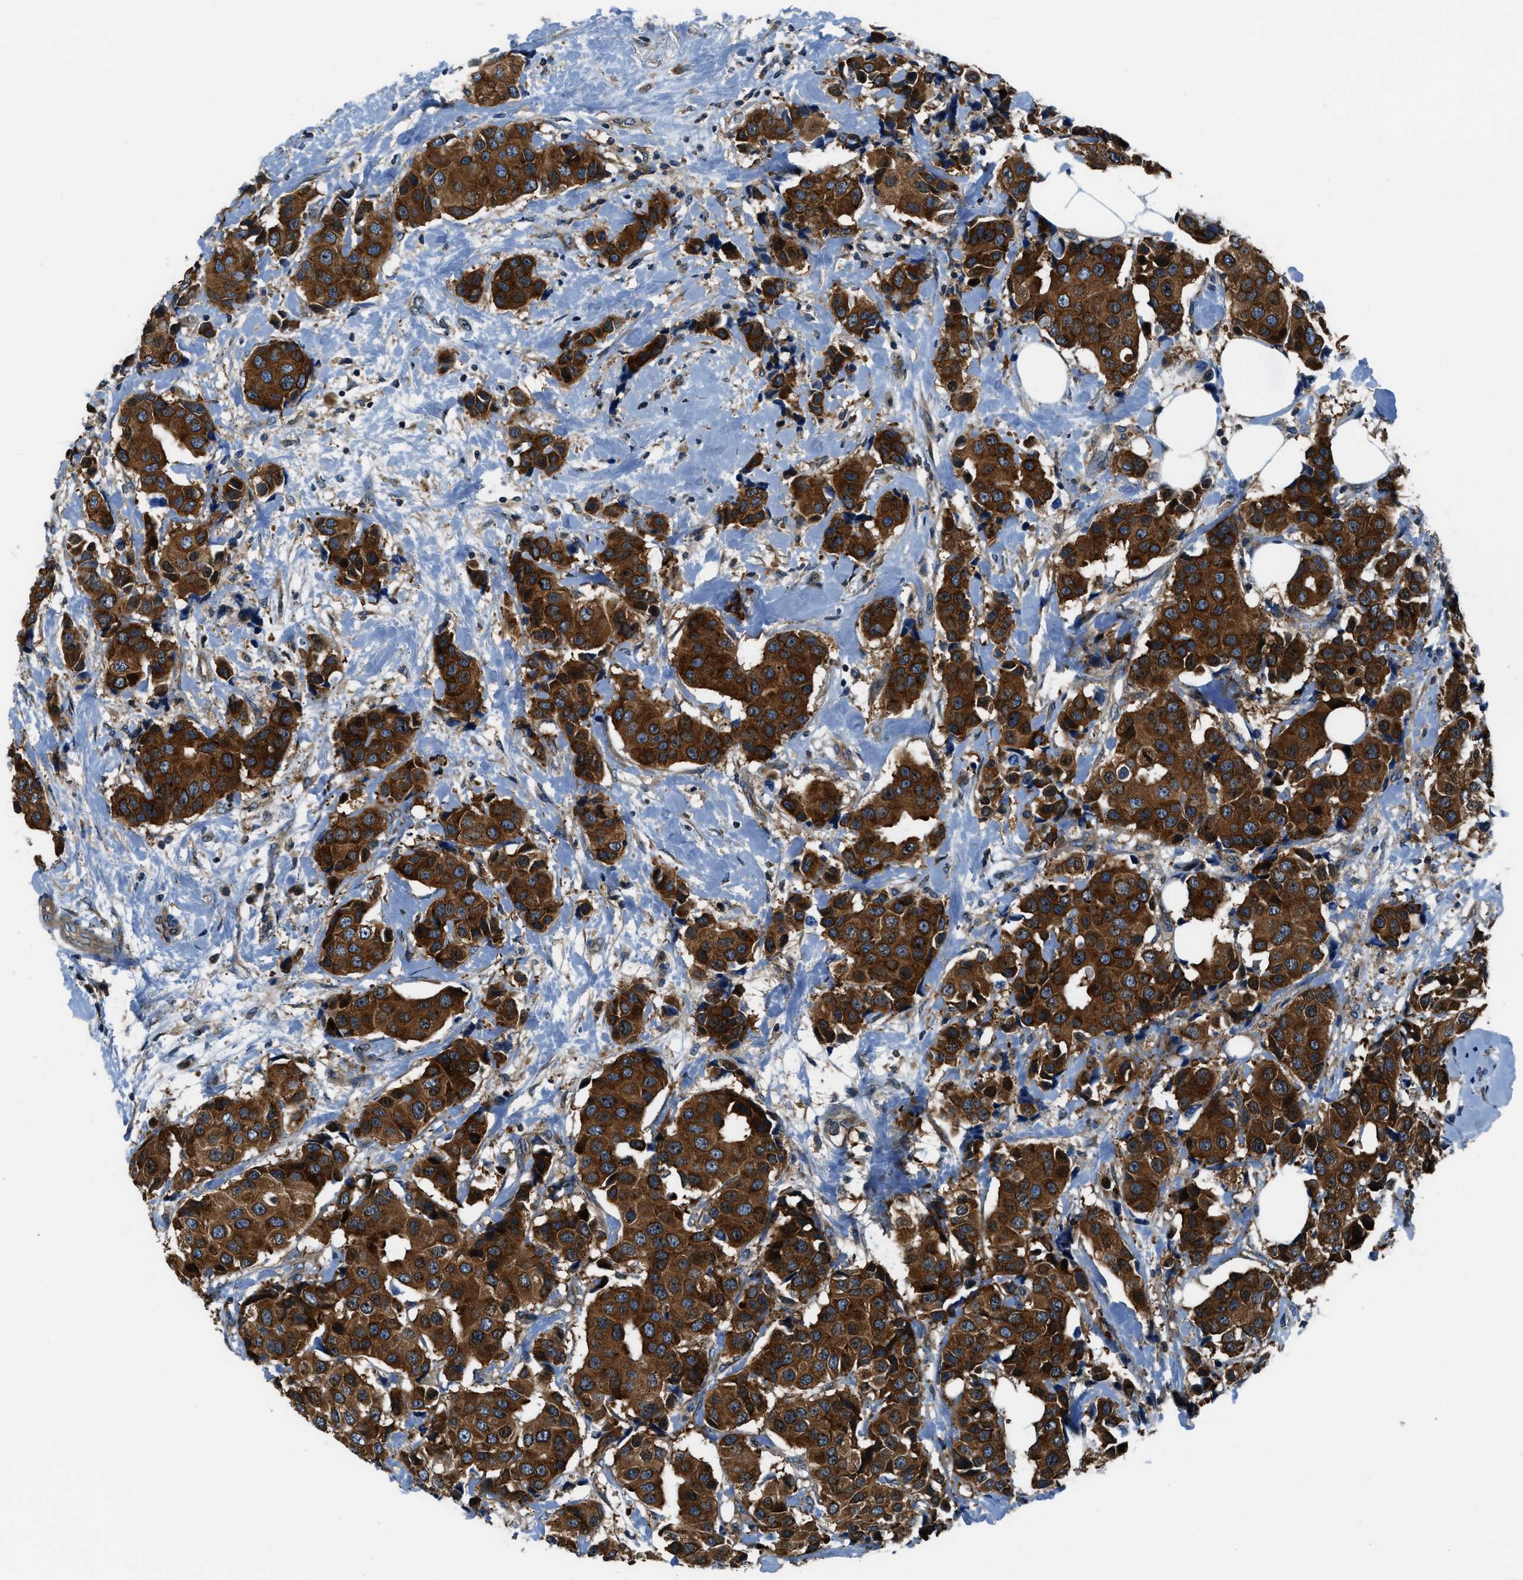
{"staining": {"intensity": "strong", "quantity": ">75%", "location": "cytoplasmic/membranous"}, "tissue": "breast cancer", "cell_type": "Tumor cells", "image_type": "cancer", "snomed": [{"axis": "morphology", "description": "Normal tissue, NOS"}, {"axis": "morphology", "description": "Duct carcinoma"}, {"axis": "topography", "description": "Breast"}], "caption": "A brown stain highlights strong cytoplasmic/membranous staining of a protein in human breast cancer tumor cells. (DAB IHC, brown staining for protein, blue staining for nuclei).", "gene": "ARFGAP2", "patient": {"sex": "female", "age": 39}}